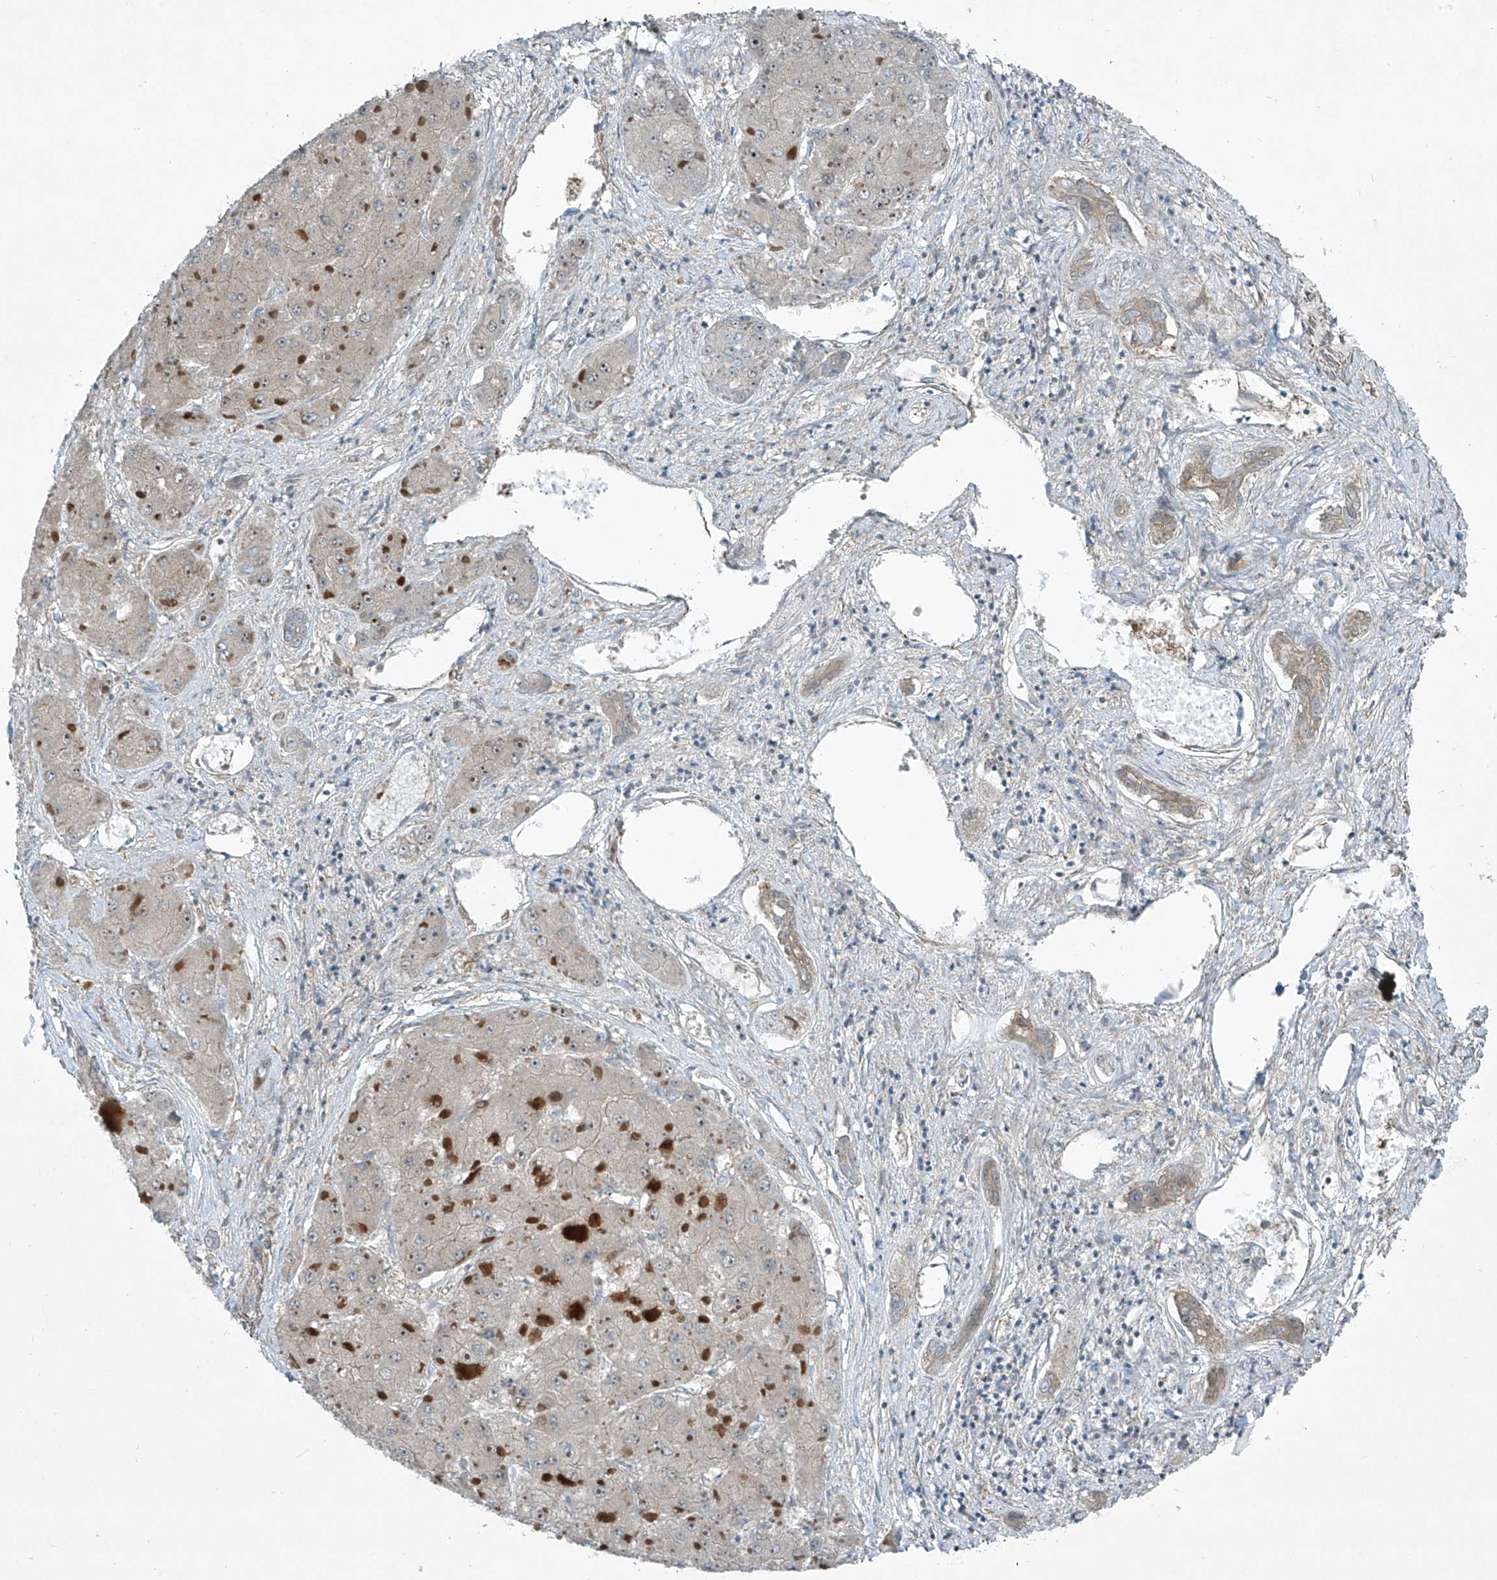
{"staining": {"intensity": "negative", "quantity": "none", "location": "none"}, "tissue": "liver cancer", "cell_type": "Tumor cells", "image_type": "cancer", "snomed": [{"axis": "morphology", "description": "Carcinoma, Hepatocellular, NOS"}, {"axis": "topography", "description": "Liver"}], "caption": "A high-resolution image shows immunohistochemistry staining of liver cancer (hepatocellular carcinoma), which reveals no significant positivity in tumor cells.", "gene": "PPCS", "patient": {"sex": "female", "age": 73}}